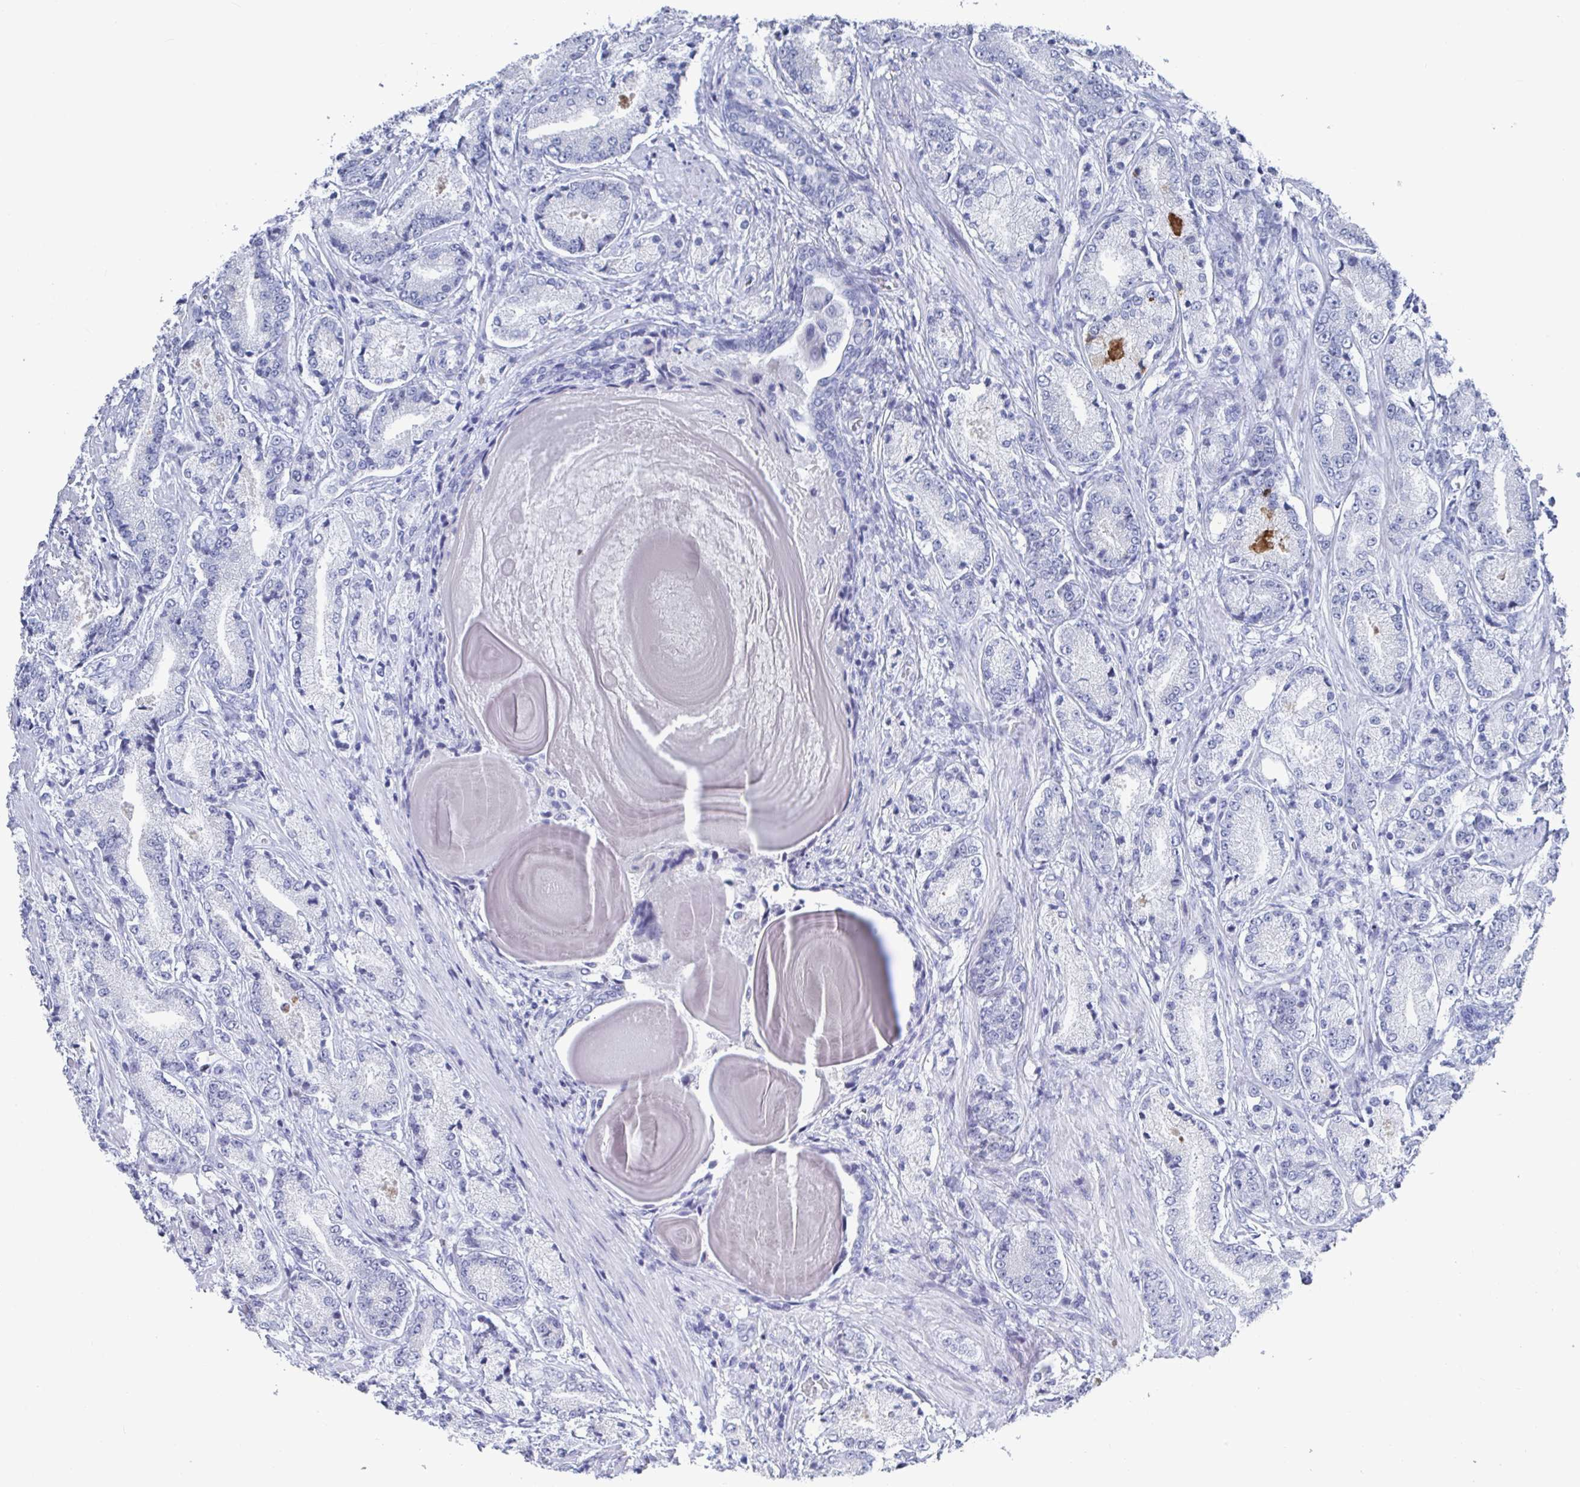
{"staining": {"intensity": "negative", "quantity": "none", "location": "none"}, "tissue": "prostate cancer", "cell_type": "Tumor cells", "image_type": "cancer", "snomed": [{"axis": "morphology", "description": "Adenocarcinoma, High grade"}, {"axis": "topography", "description": "Prostate and seminal vesicle, NOS"}], "caption": "This is an immunohistochemistry (IHC) histopathology image of human adenocarcinoma (high-grade) (prostate). There is no staining in tumor cells.", "gene": "CAMKV", "patient": {"sex": "male", "age": 61}}